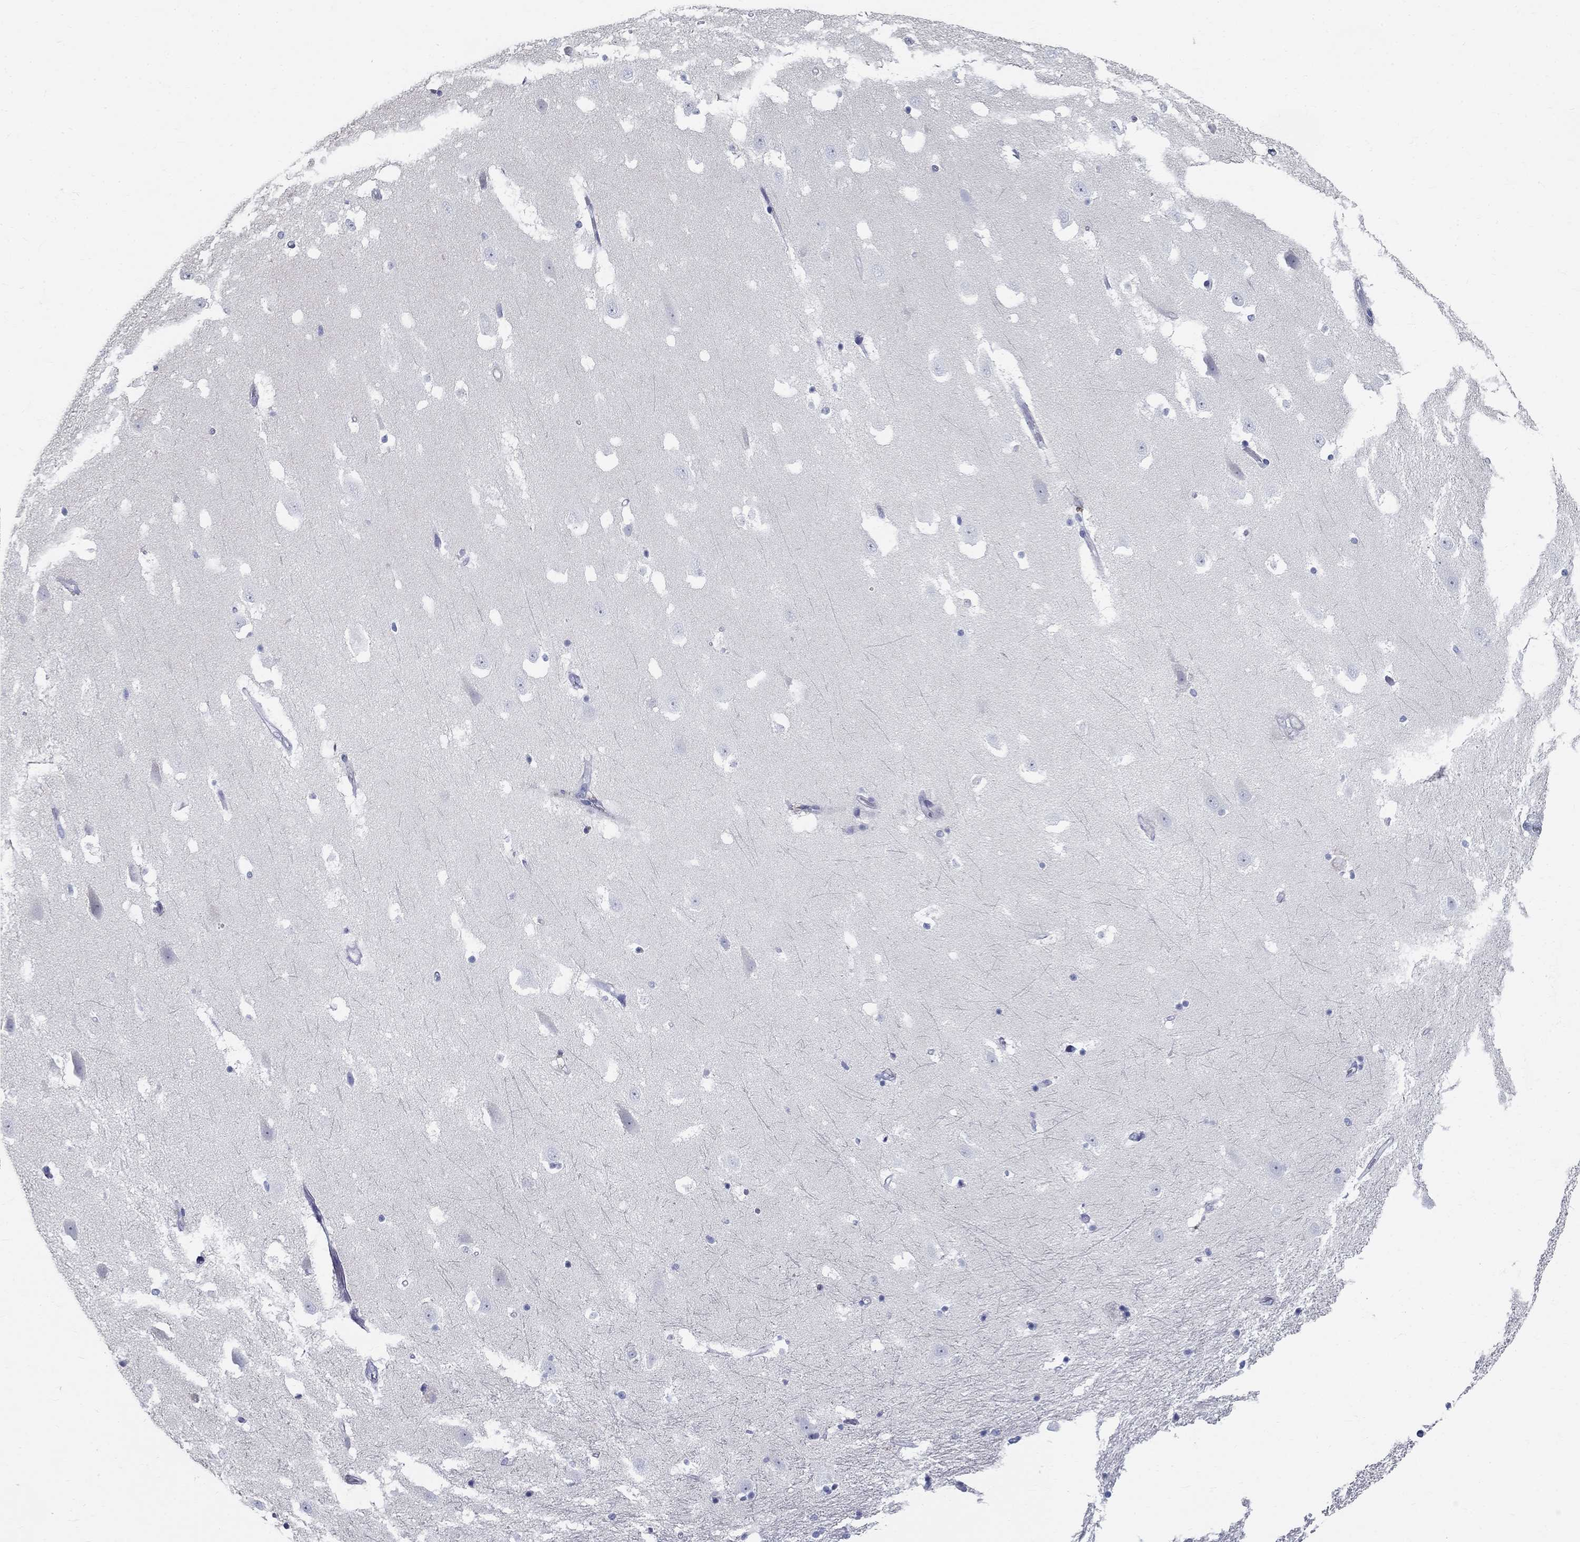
{"staining": {"intensity": "negative", "quantity": "none", "location": "none"}, "tissue": "hippocampus", "cell_type": "Glial cells", "image_type": "normal", "snomed": [{"axis": "morphology", "description": "Normal tissue, NOS"}, {"axis": "topography", "description": "Hippocampus"}], "caption": "The IHC micrograph has no significant expression in glial cells of hippocampus.", "gene": "ENSG00000290147", "patient": {"sex": "male", "age": 49}}